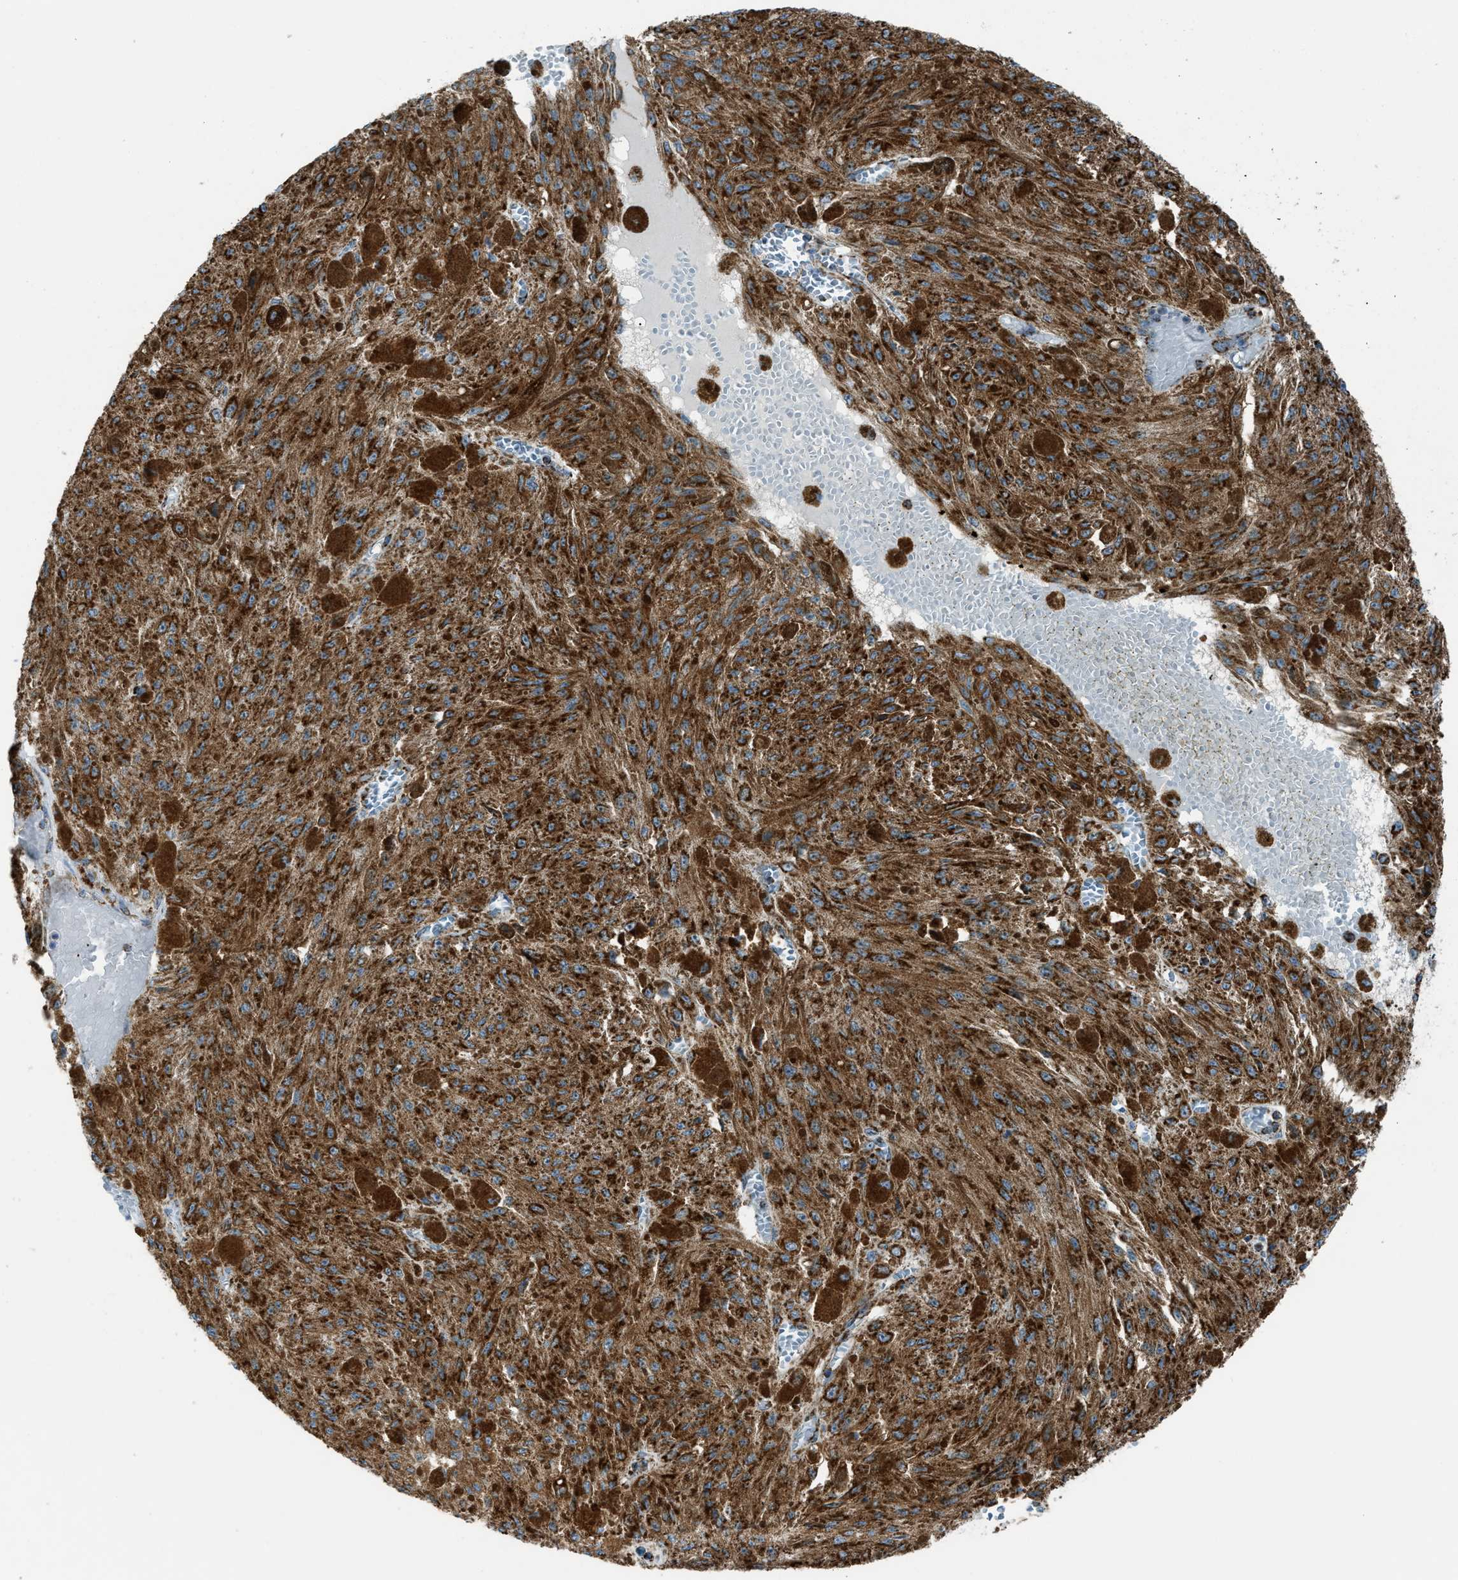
{"staining": {"intensity": "strong", "quantity": ">75%", "location": "cytoplasmic/membranous"}, "tissue": "melanoma", "cell_type": "Tumor cells", "image_type": "cancer", "snomed": [{"axis": "morphology", "description": "Malignant melanoma, NOS"}, {"axis": "topography", "description": "Other"}], "caption": "A high-resolution micrograph shows IHC staining of malignant melanoma, which exhibits strong cytoplasmic/membranous expression in about >75% of tumor cells.", "gene": "SRM", "patient": {"sex": "male", "age": 79}}